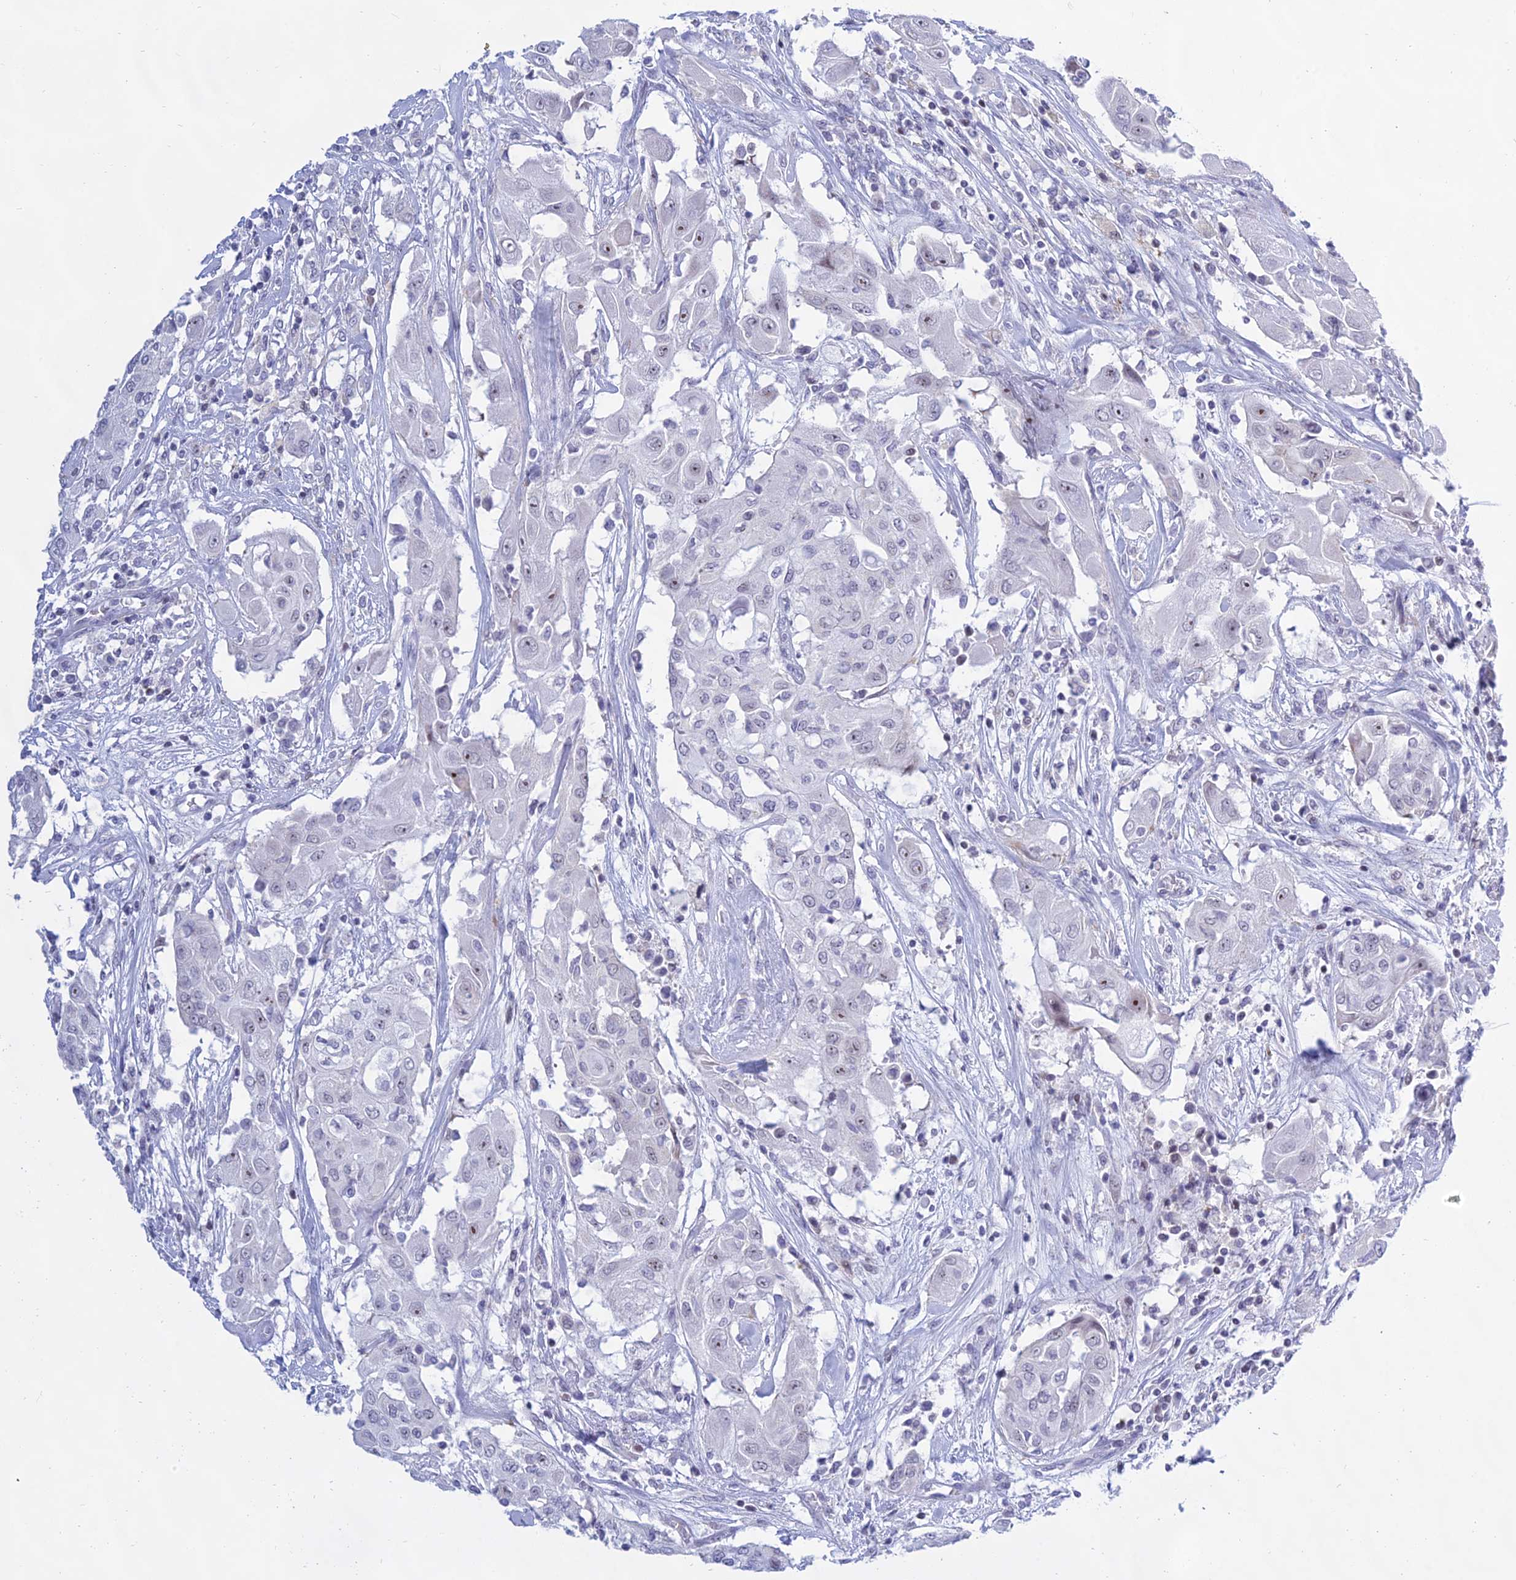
{"staining": {"intensity": "moderate", "quantity": "<25%", "location": "nuclear"}, "tissue": "thyroid cancer", "cell_type": "Tumor cells", "image_type": "cancer", "snomed": [{"axis": "morphology", "description": "Papillary adenocarcinoma, NOS"}, {"axis": "topography", "description": "Thyroid gland"}], "caption": "Moderate nuclear positivity is identified in approximately <25% of tumor cells in thyroid cancer (papillary adenocarcinoma). The protein is stained brown, and the nuclei are stained in blue (DAB IHC with brightfield microscopy, high magnification).", "gene": "KRR1", "patient": {"sex": "female", "age": 59}}